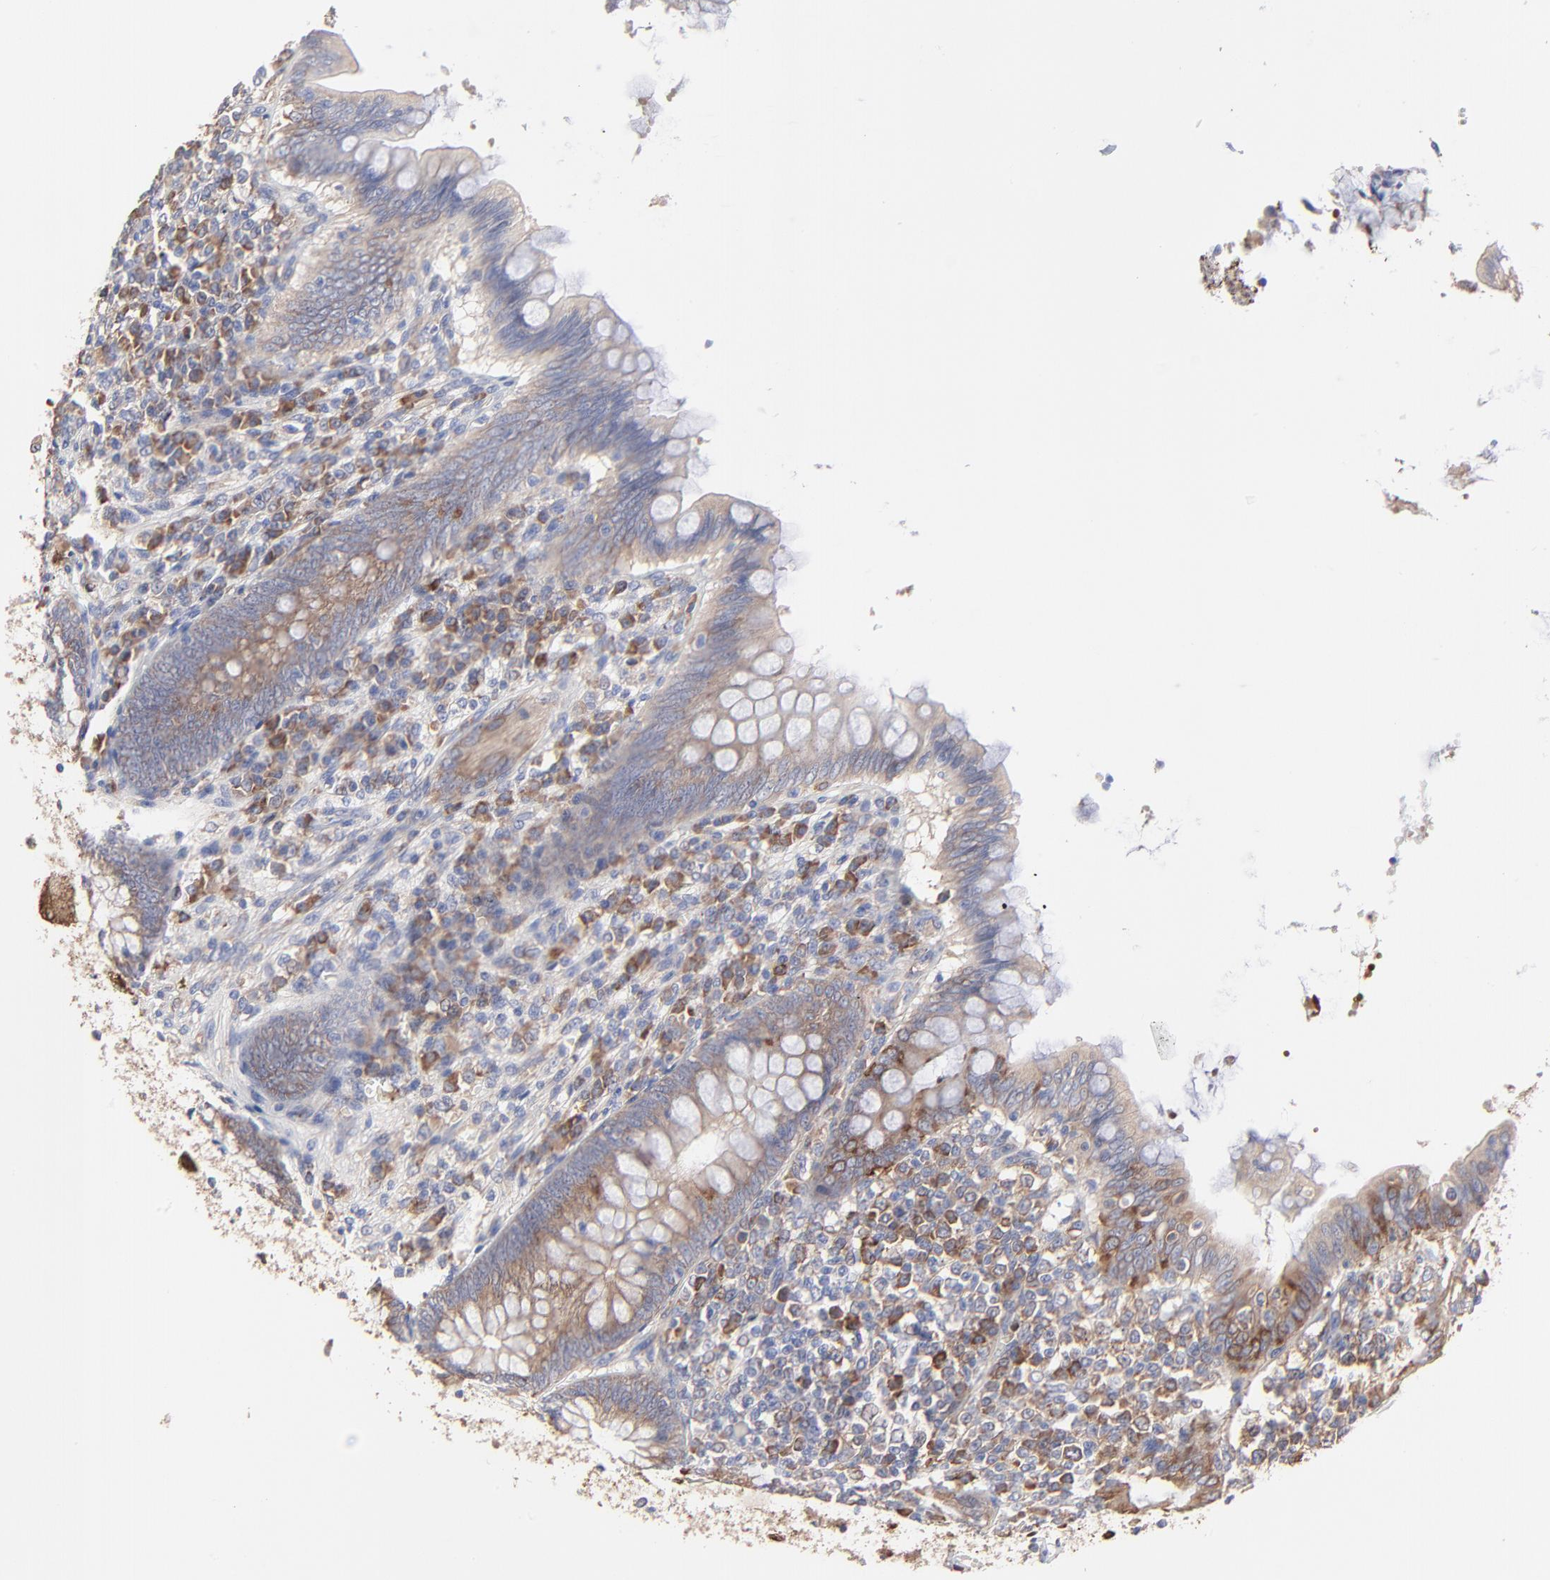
{"staining": {"intensity": "moderate", "quantity": ">75%", "location": "cytoplasmic/membranous"}, "tissue": "appendix", "cell_type": "Glandular cells", "image_type": "normal", "snomed": [{"axis": "morphology", "description": "Normal tissue, NOS"}, {"axis": "topography", "description": "Appendix"}], "caption": "An image of appendix stained for a protein shows moderate cytoplasmic/membranous brown staining in glandular cells. (IHC, brightfield microscopy, high magnification).", "gene": "PPFIBP2", "patient": {"sex": "female", "age": 66}}